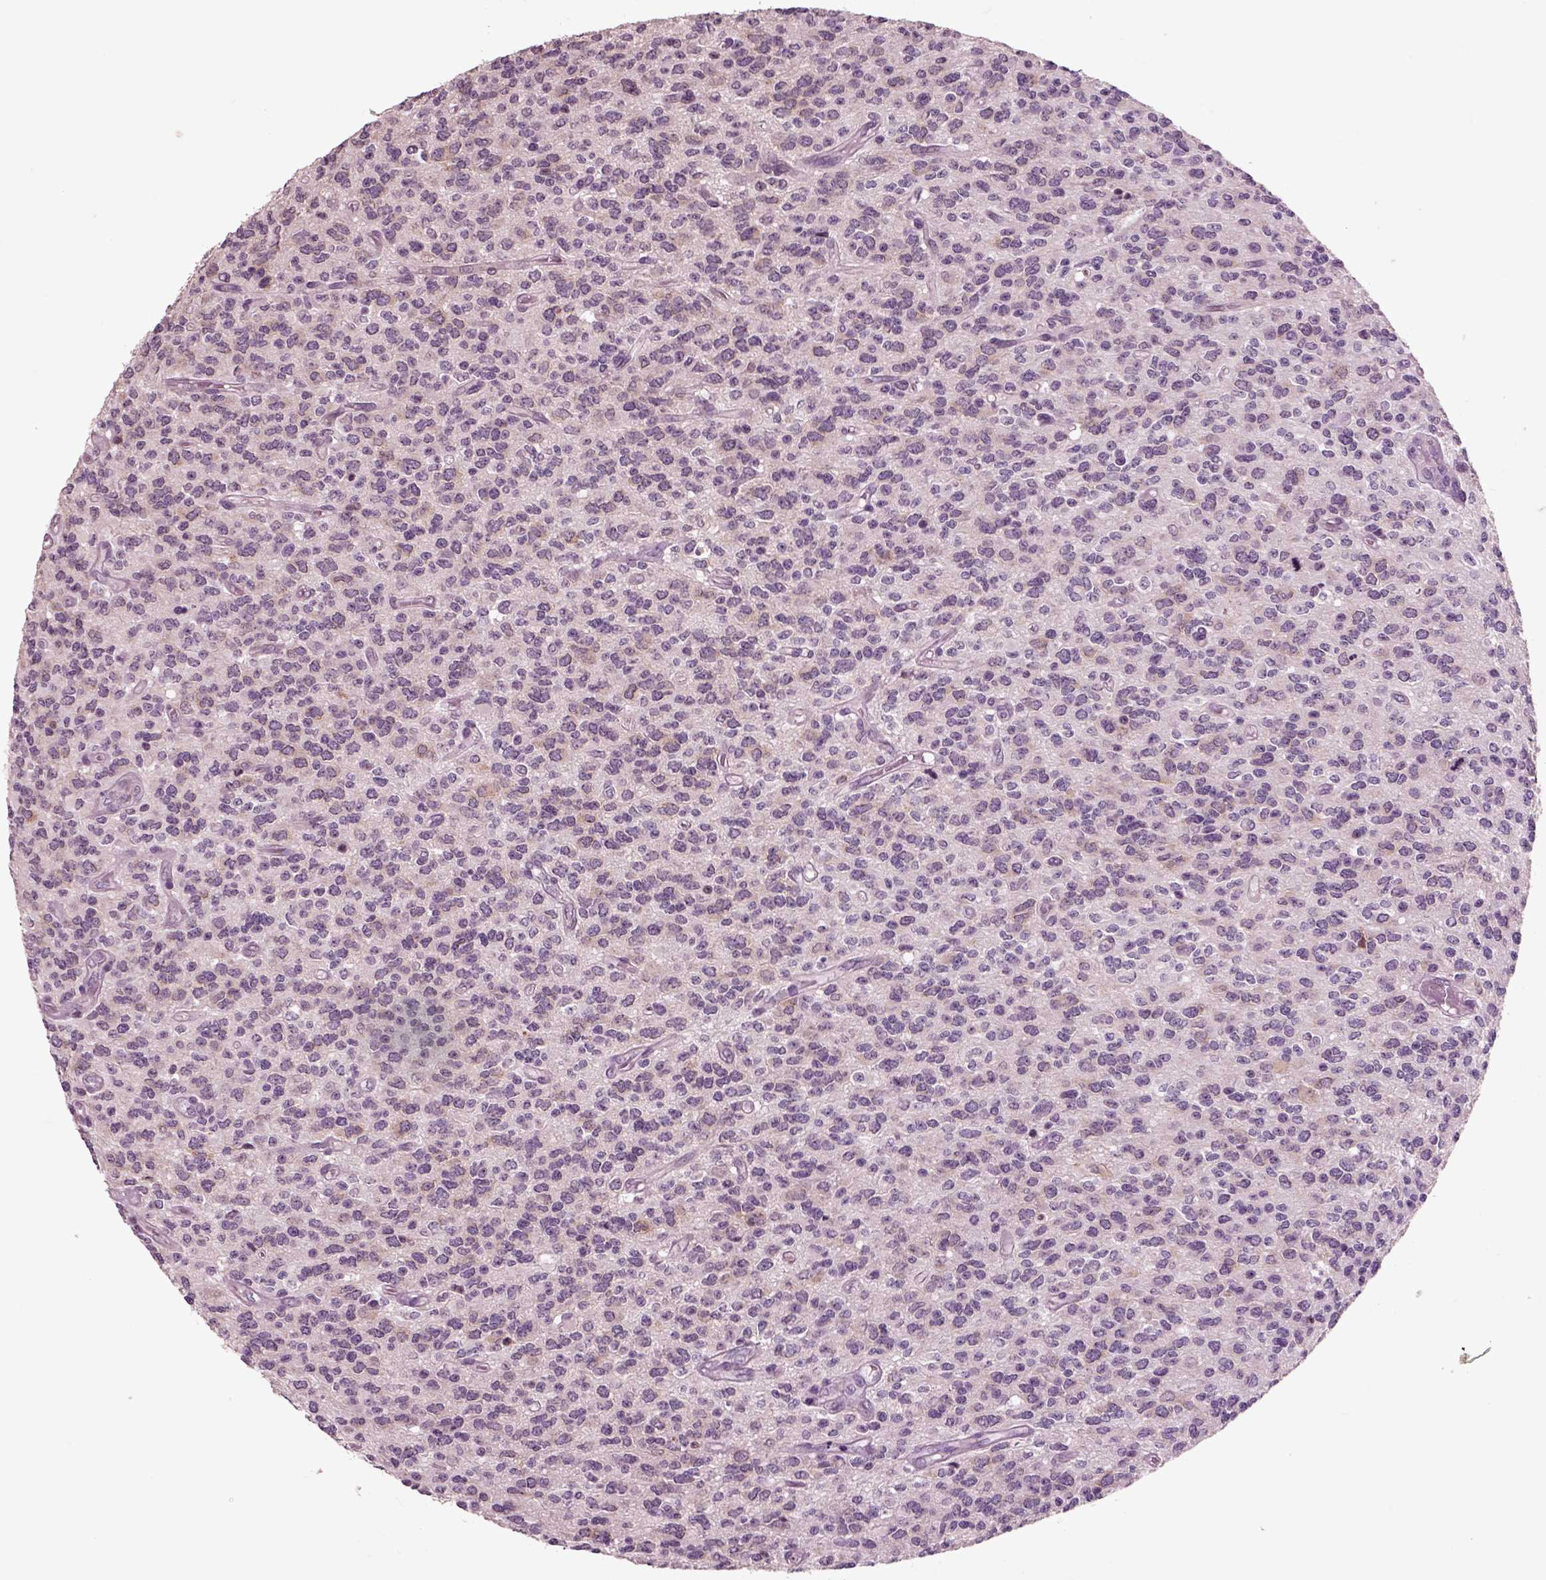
{"staining": {"intensity": "negative", "quantity": "none", "location": "none"}, "tissue": "glioma", "cell_type": "Tumor cells", "image_type": "cancer", "snomed": [{"axis": "morphology", "description": "Glioma, malignant, Low grade"}, {"axis": "topography", "description": "Brain"}], "caption": "Immunohistochemistry of glioma shows no positivity in tumor cells. (Stains: DAB immunohistochemistry (IHC) with hematoxylin counter stain, Microscopy: brightfield microscopy at high magnification).", "gene": "CHGB", "patient": {"sex": "female", "age": 45}}